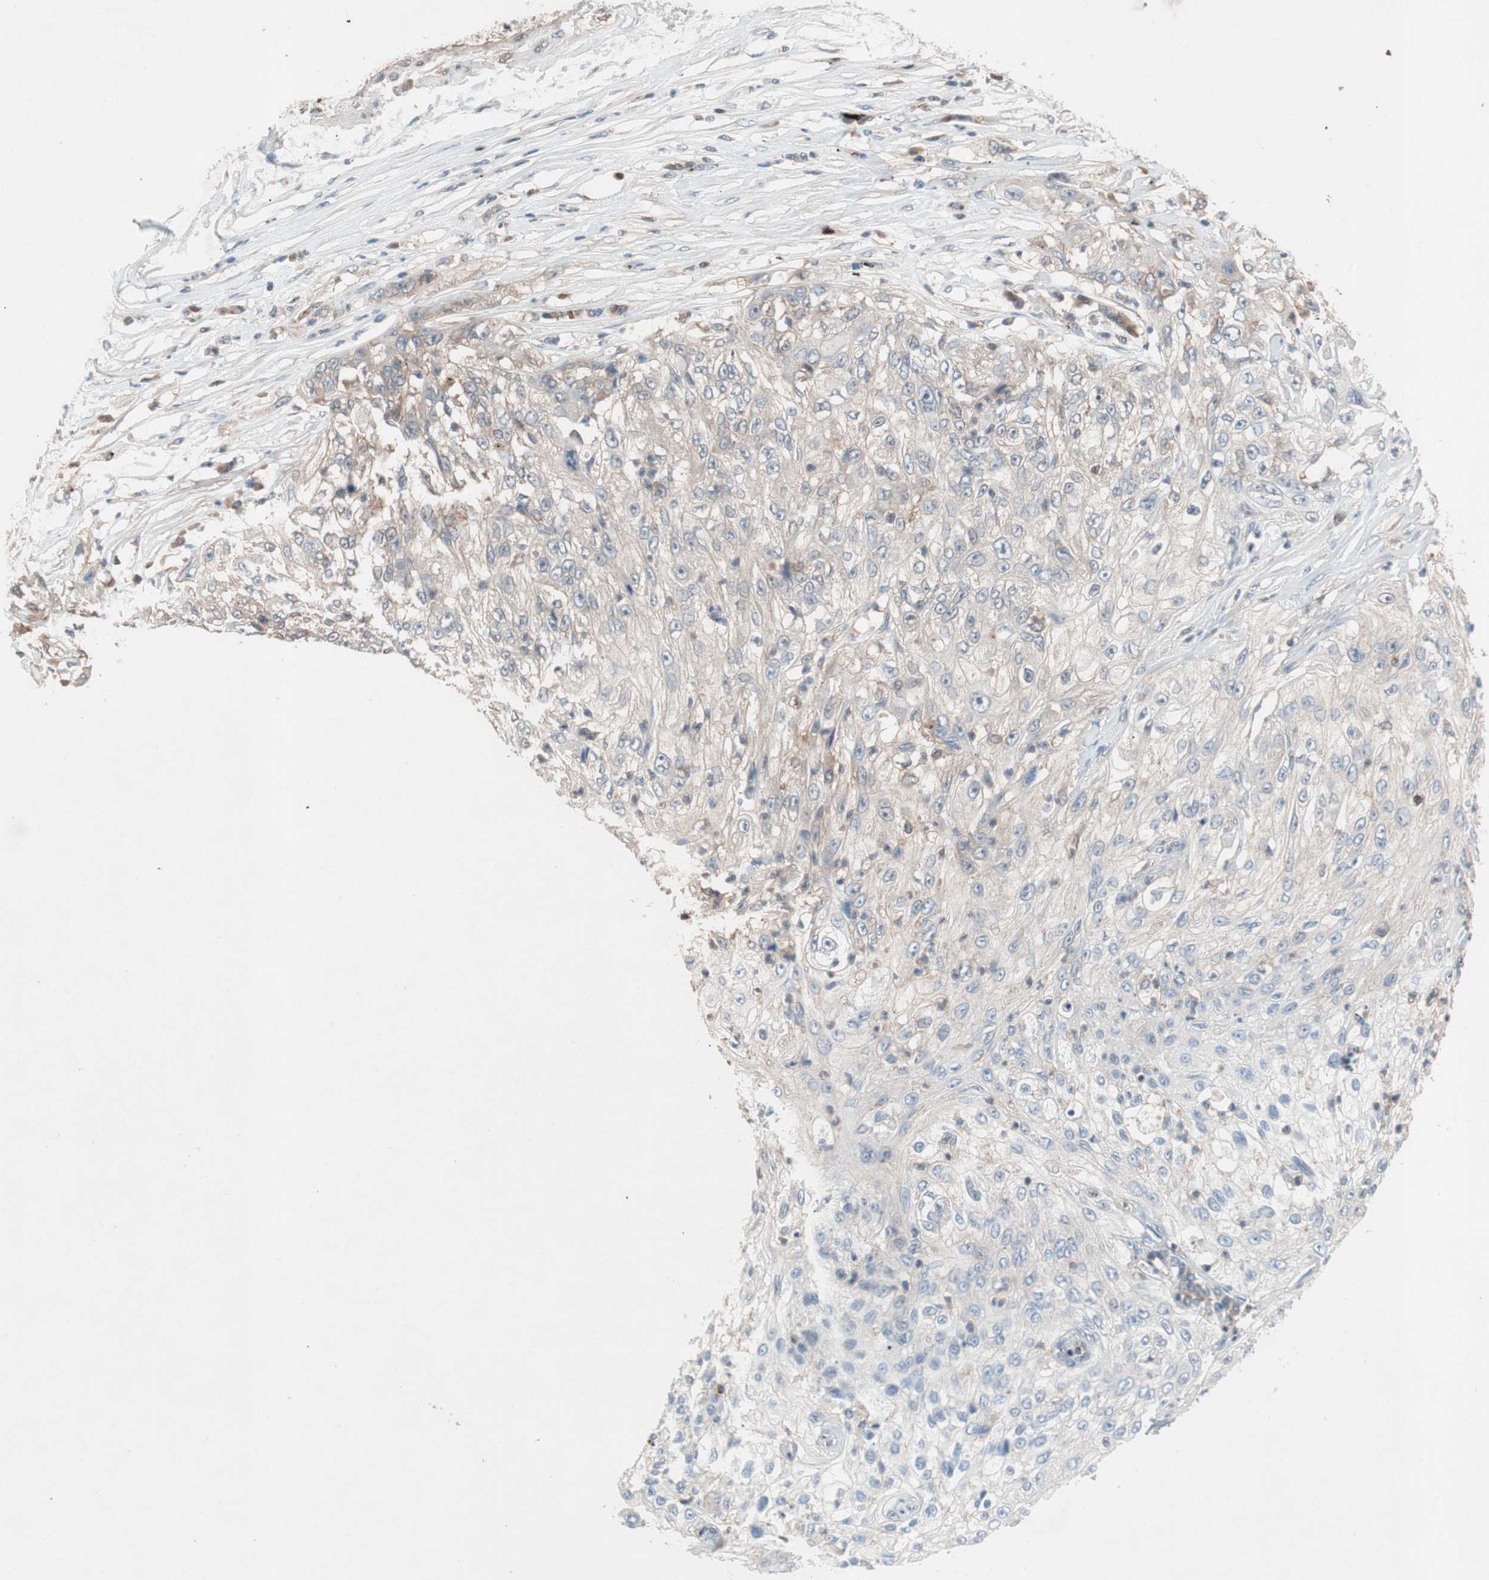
{"staining": {"intensity": "weak", "quantity": "<25%", "location": "cytoplasmic/membranous"}, "tissue": "lung cancer", "cell_type": "Tumor cells", "image_type": "cancer", "snomed": [{"axis": "morphology", "description": "Inflammation, NOS"}, {"axis": "morphology", "description": "Squamous cell carcinoma, NOS"}, {"axis": "topography", "description": "Lymph node"}, {"axis": "topography", "description": "Soft tissue"}, {"axis": "topography", "description": "Lung"}], "caption": "Lung cancer was stained to show a protein in brown. There is no significant expression in tumor cells. Brightfield microscopy of immunohistochemistry stained with DAB (brown) and hematoxylin (blue), captured at high magnification.", "gene": "GALT", "patient": {"sex": "male", "age": 66}}